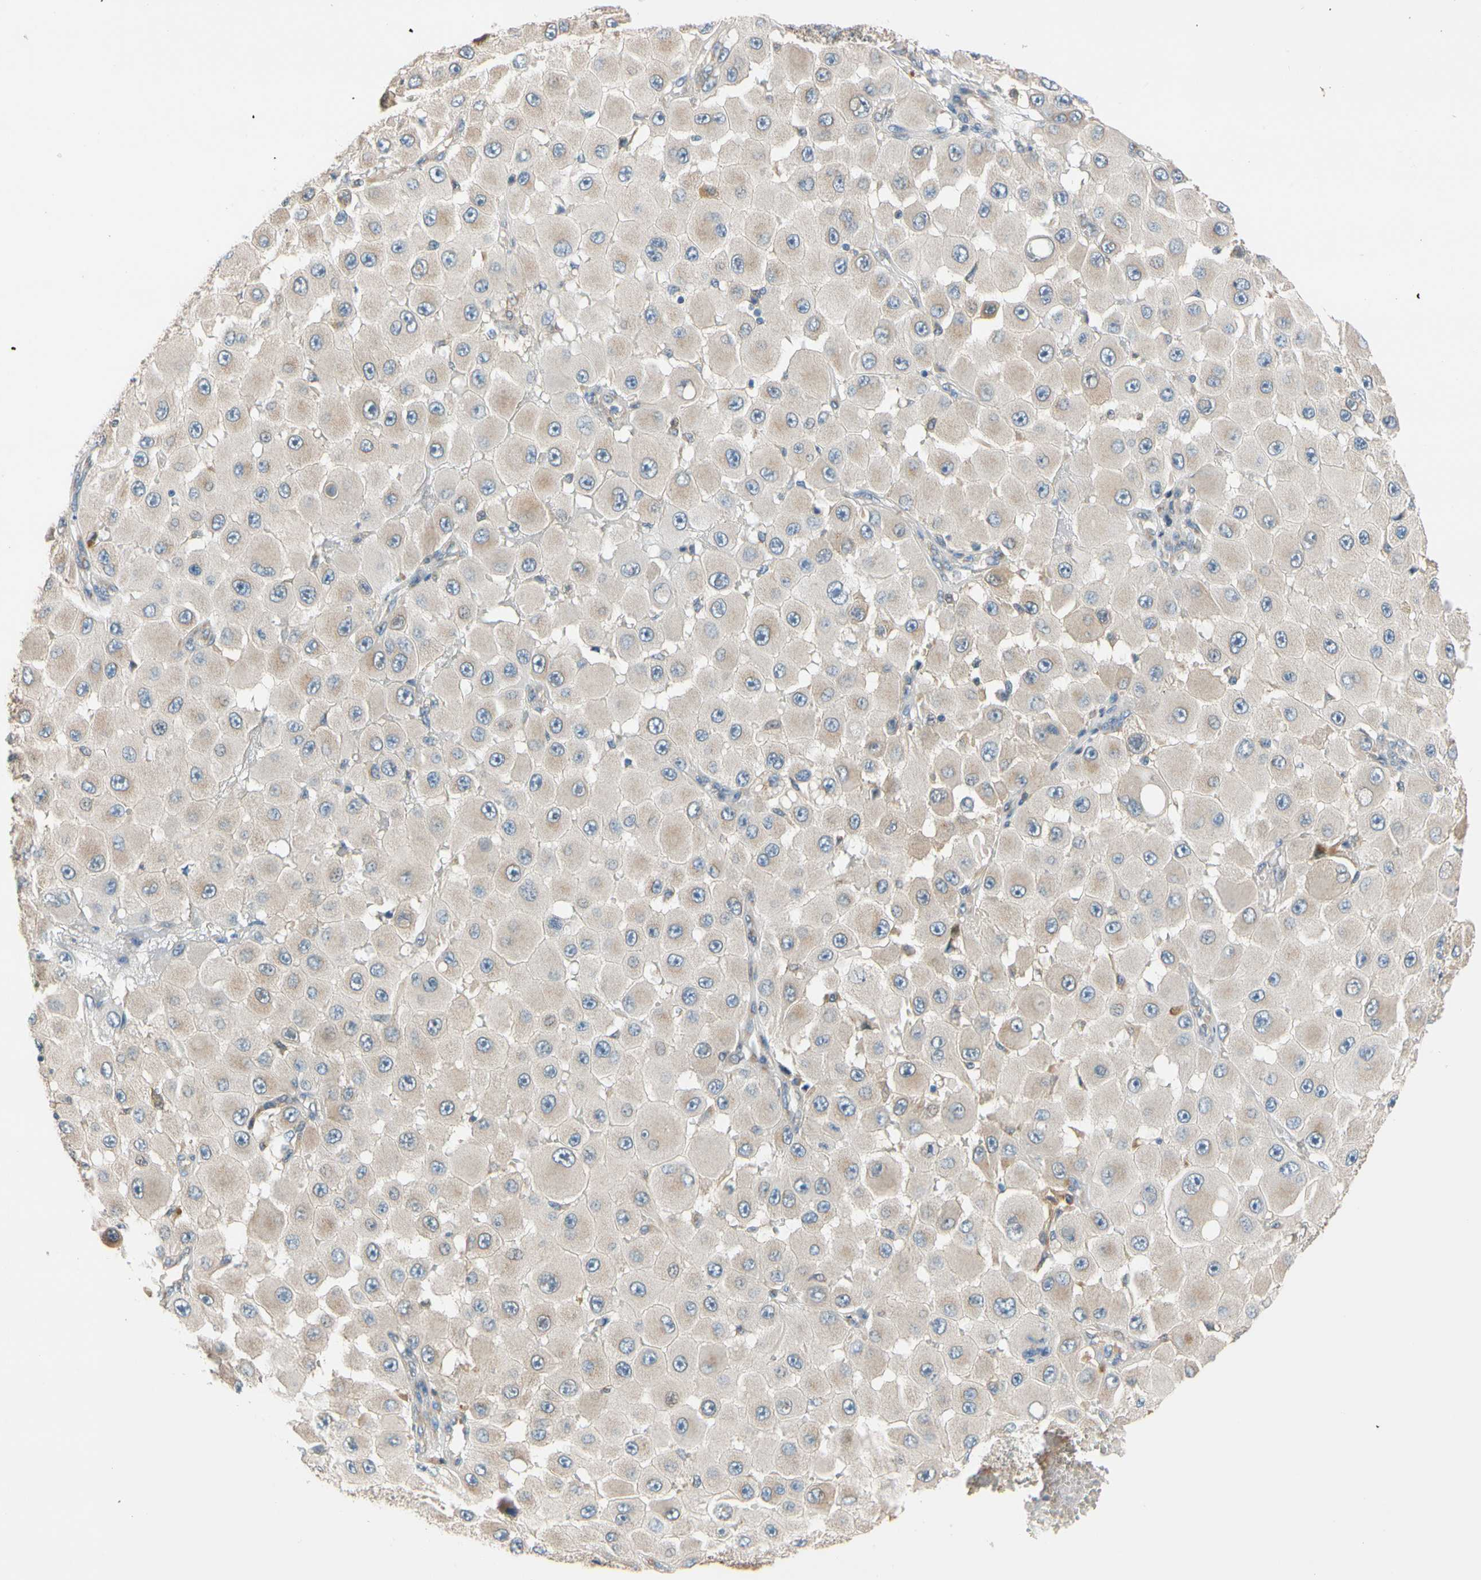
{"staining": {"intensity": "moderate", "quantity": "<25%", "location": "cytoplasmic/membranous"}, "tissue": "melanoma", "cell_type": "Tumor cells", "image_type": "cancer", "snomed": [{"axis": "morphology", "description": "Malignant melanoma, NOS"}, {"axis": "topography", "description": "Skin"}], "caption": "Malignant melanoma was stained to show a protein in brown. There is low levels of moderate cytoplasmic/membranous expression in about <25% of tumor cells.", "gene": "GPSM2", "patient": {"sex": "female", "age": 81}}